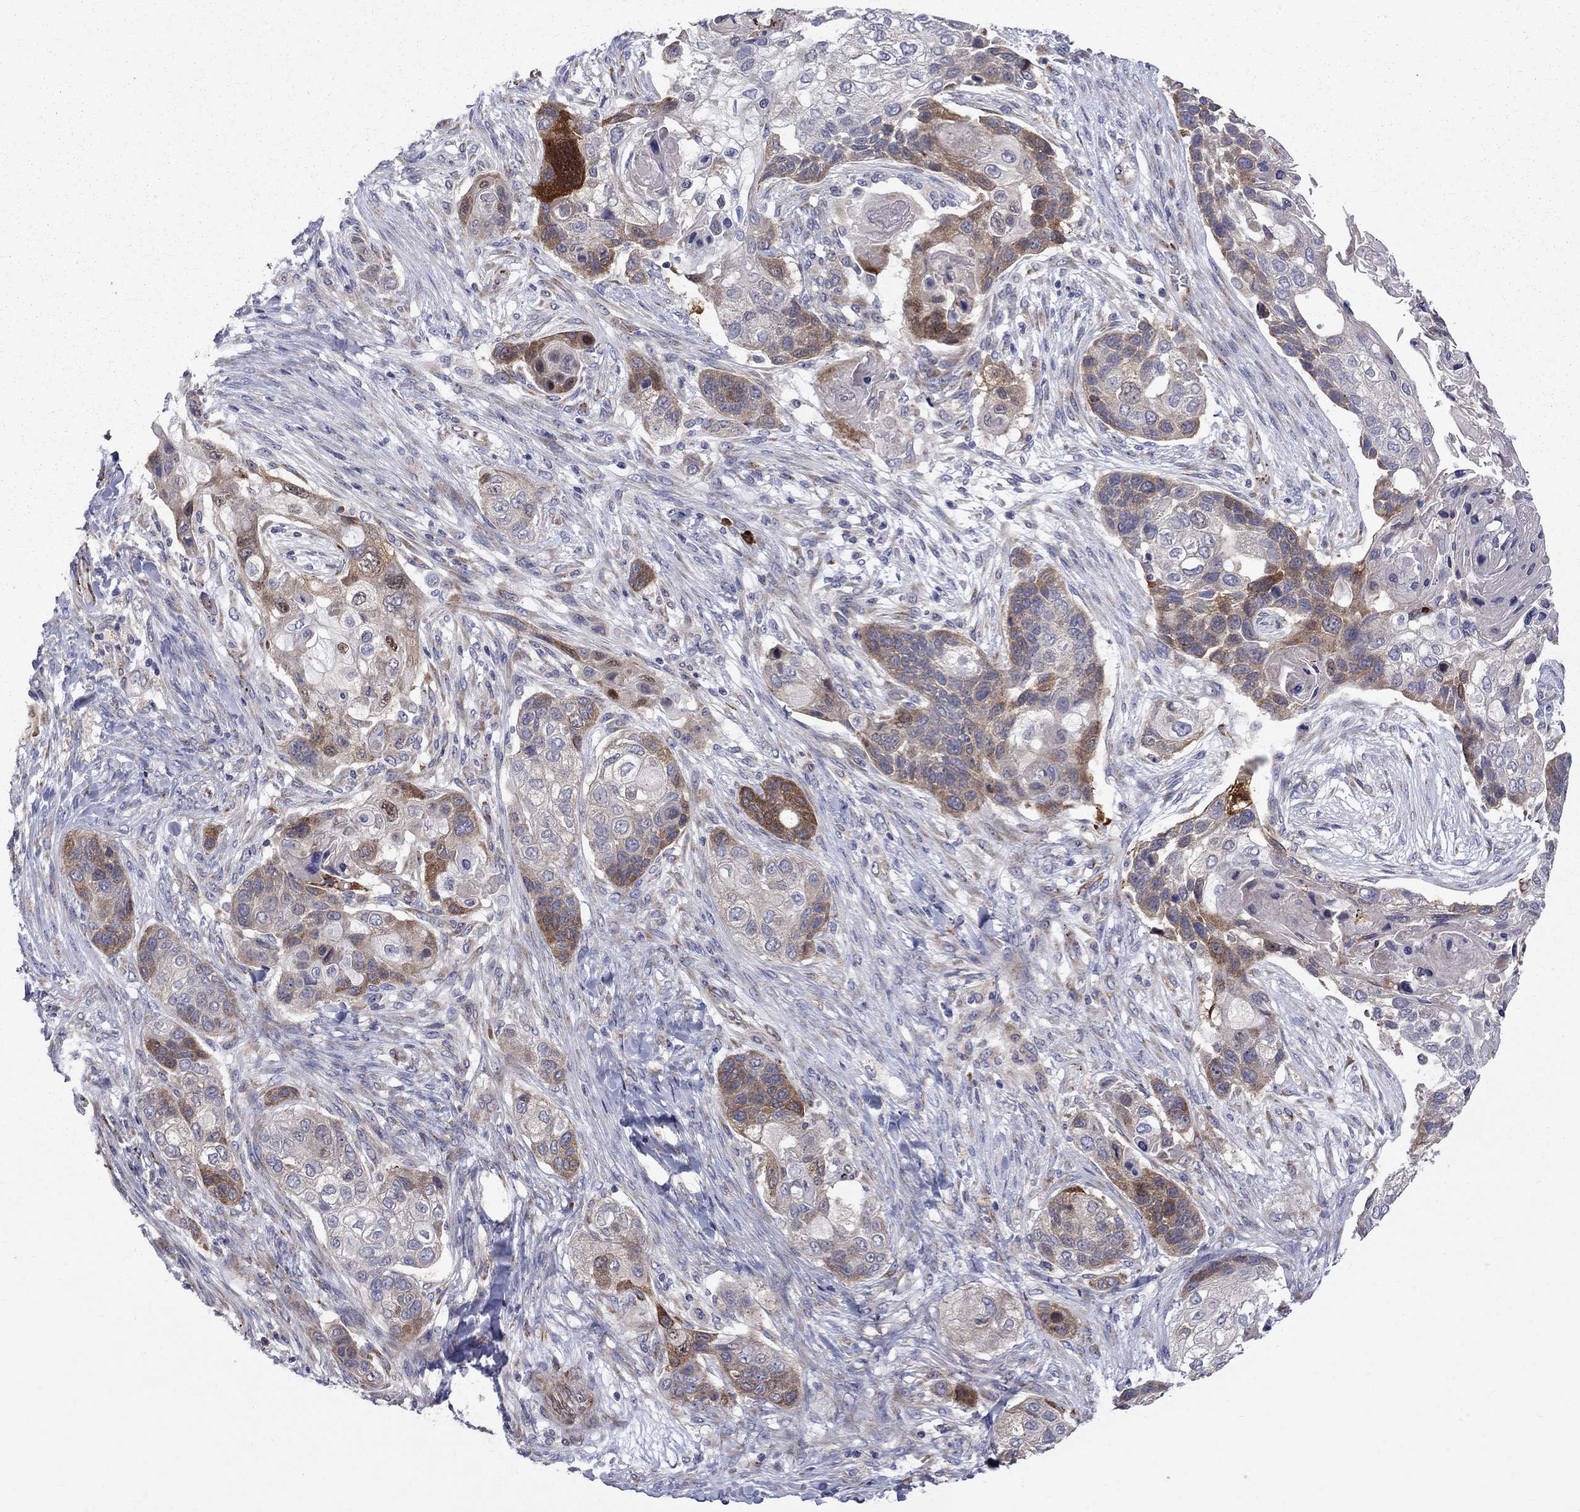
{"staining": {"intensity": "moderate", "quantity": "25%-75%", "location": "cytoplasmic/membranous"}, "tissue": "lung cancer", "cell_type": "Tumor cells", "image_type": "cancer", "snomed": [{"axis": "morphology", "description": "Squamous cell carcinoma, NOS"}, {"axis": "topography", "description": "Lung"}], "caption": "About 25%-75% of tumor cells in human lung cancer (squamous cell carcinoma) exhibit moderate cytoplasmic/membranous protein staining as visualized by brown immunohistochemical staining.", "gene": "ASNS", "patient": {"sex": "male", "age": 69}}